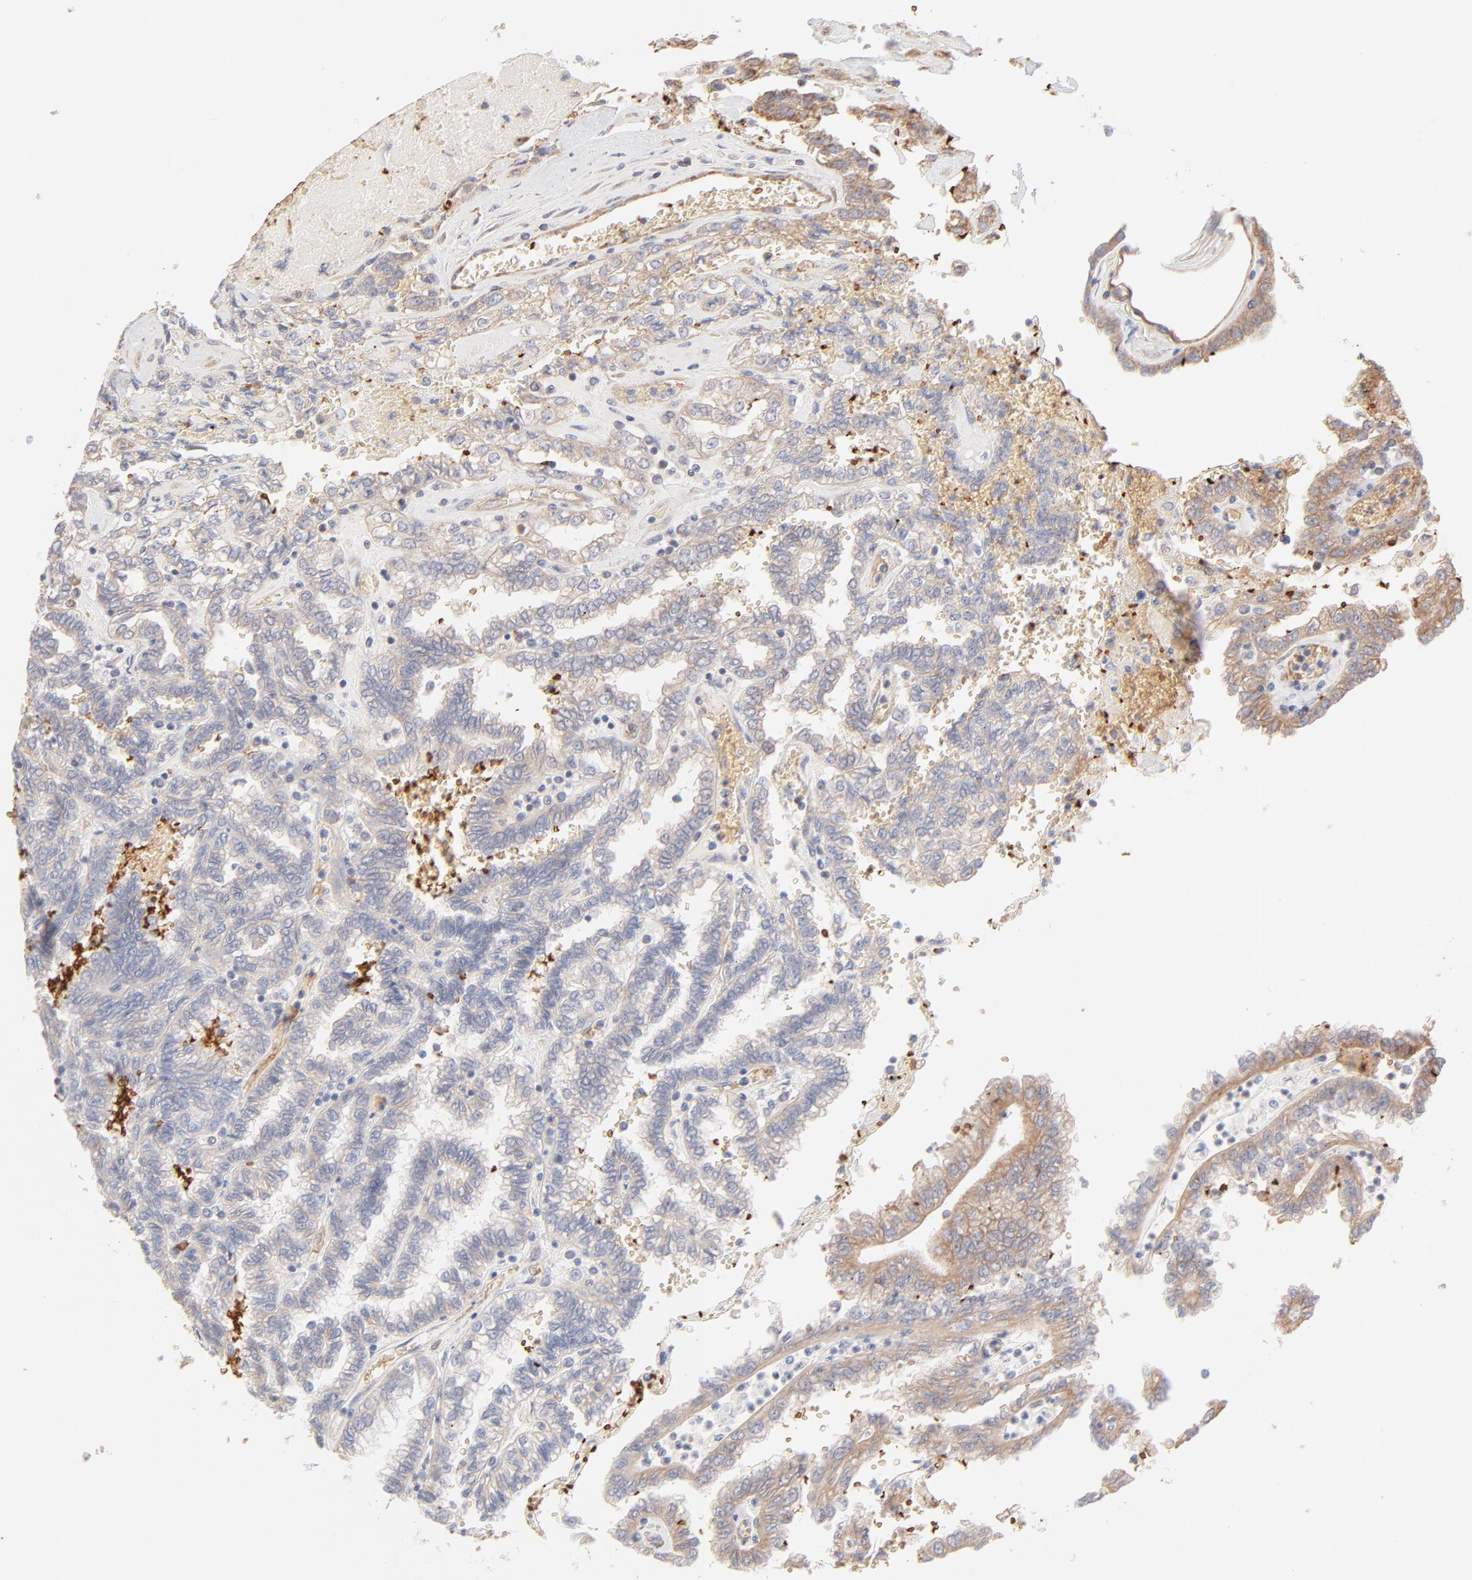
{"staining": {"intensity": "weak", "quantity": ">75%", "location": "cytoplasmic/membranous"}, "tissue": "renal cancer", "cell_type": "Tumor cells", "image_type": "cancer", "snomed": [{"axis": "morphology", "description": "Inflammation, NOS"}, {"axis": "morphology", "description": "Adenocarcinoma, NOS"}, {"axis": "topography", "description": "Kidney"}], "caption": "A brown stain highlights weak cytoplasmic/membranous staining of a protein in renal cancer (adenocarcinoma) tumor cells.", "gene": "SPTB", "patient": {"sex": "male", "age": 68}}